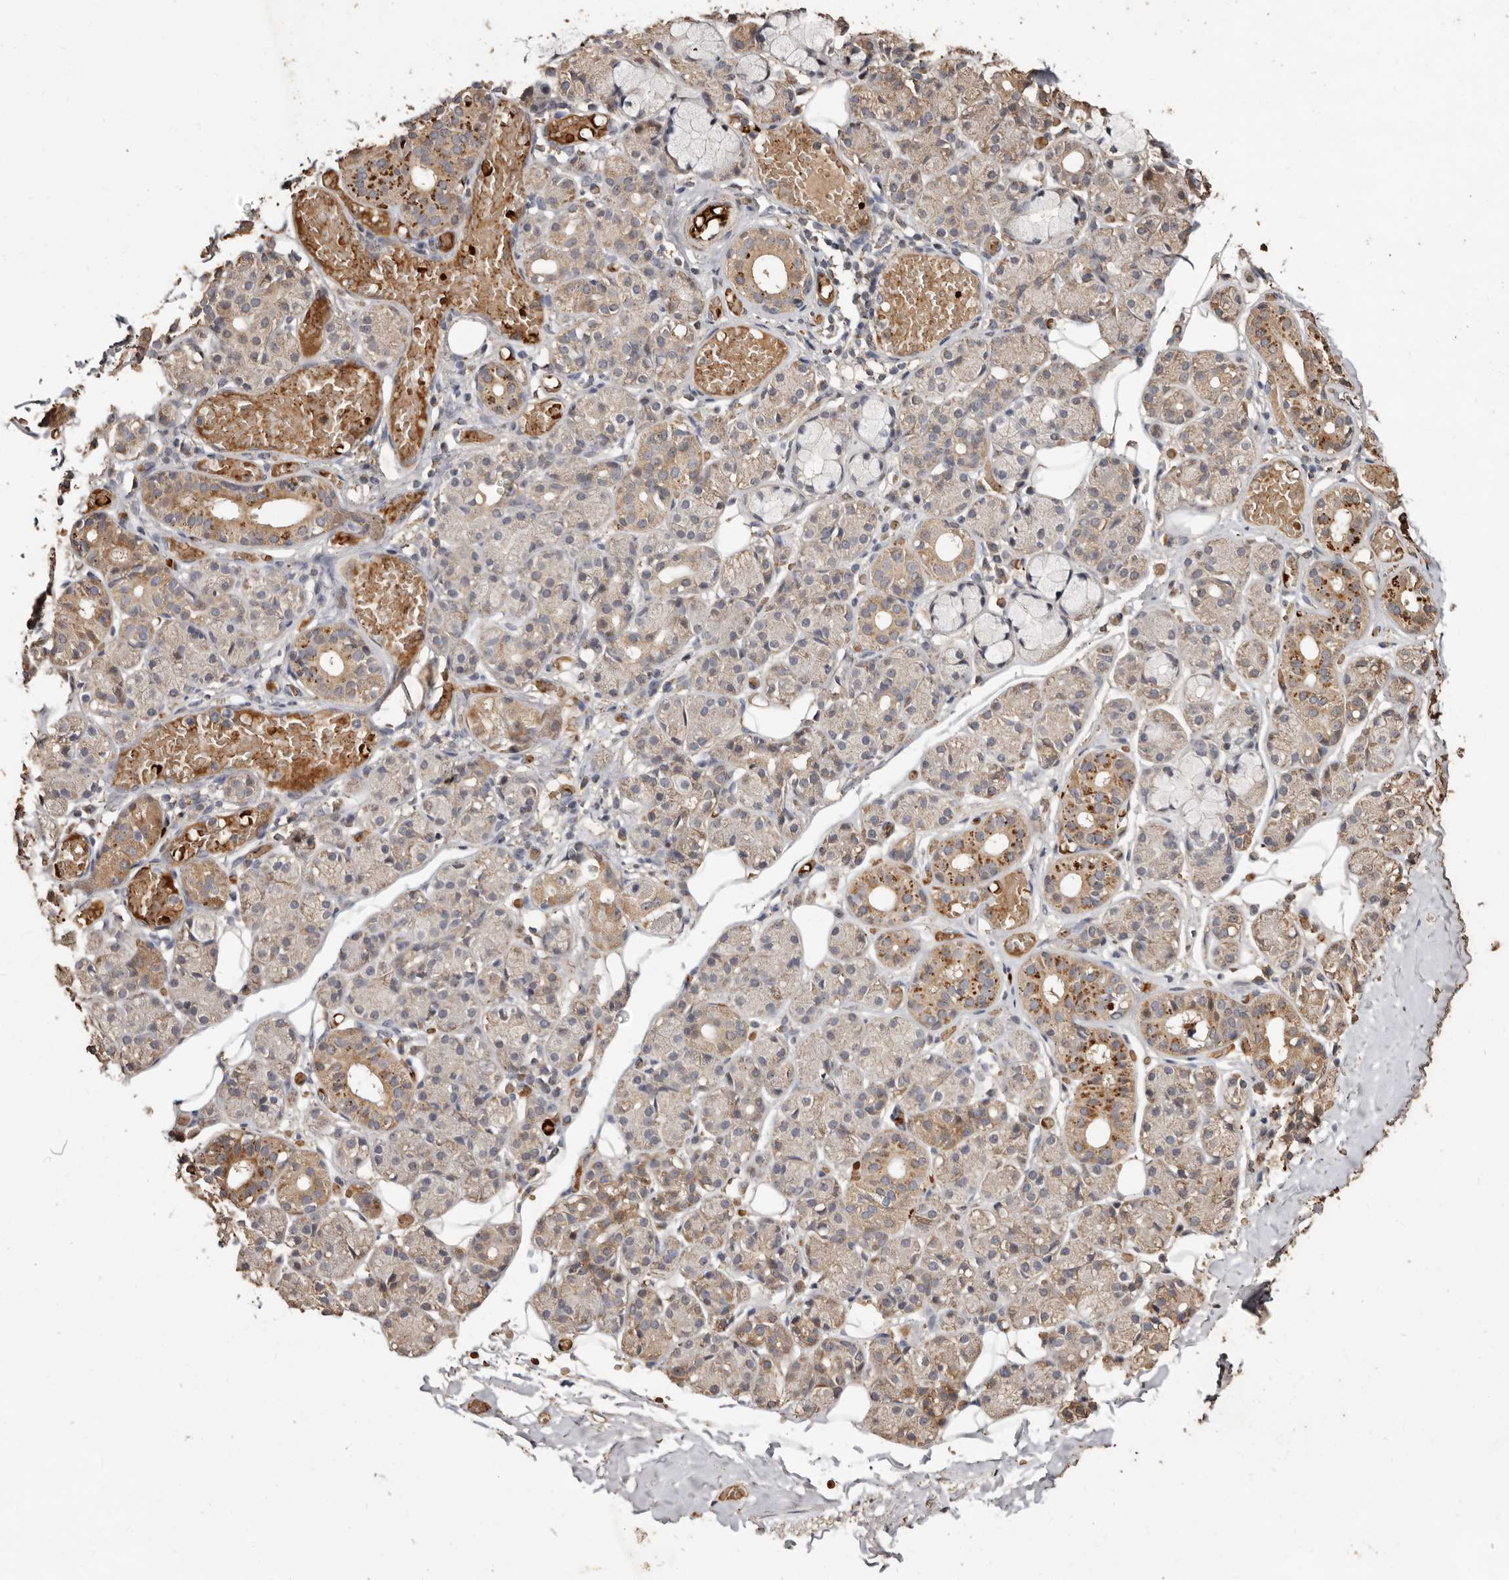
{"staining": {"intensity": "moderate", "quantity": "25%-75%", "location": "cytoplasmic/membranous"}, "tissue": "salivary gland", "cell_type": "Glandular cells", "image_type": "normal", "snomed": [{"axis": "morphology", "description": "Normal tissue, NOS"}, {"axis": "topography", "description": "Salivary gland"}], "caption": "Immunohistochemical staining of unremarkable salivary gland exhibits 25%-75% levels of moderate cytoplasmic/membranous protein positivity in approximately 25%-75% of glandular cells. (Stains: DAB in brown, nuclei in blue, Microscopy: brightfield microscopy at high magnification).", "gene": "GRAMD2A", "patient": {"sex": "male", "age": 63}}